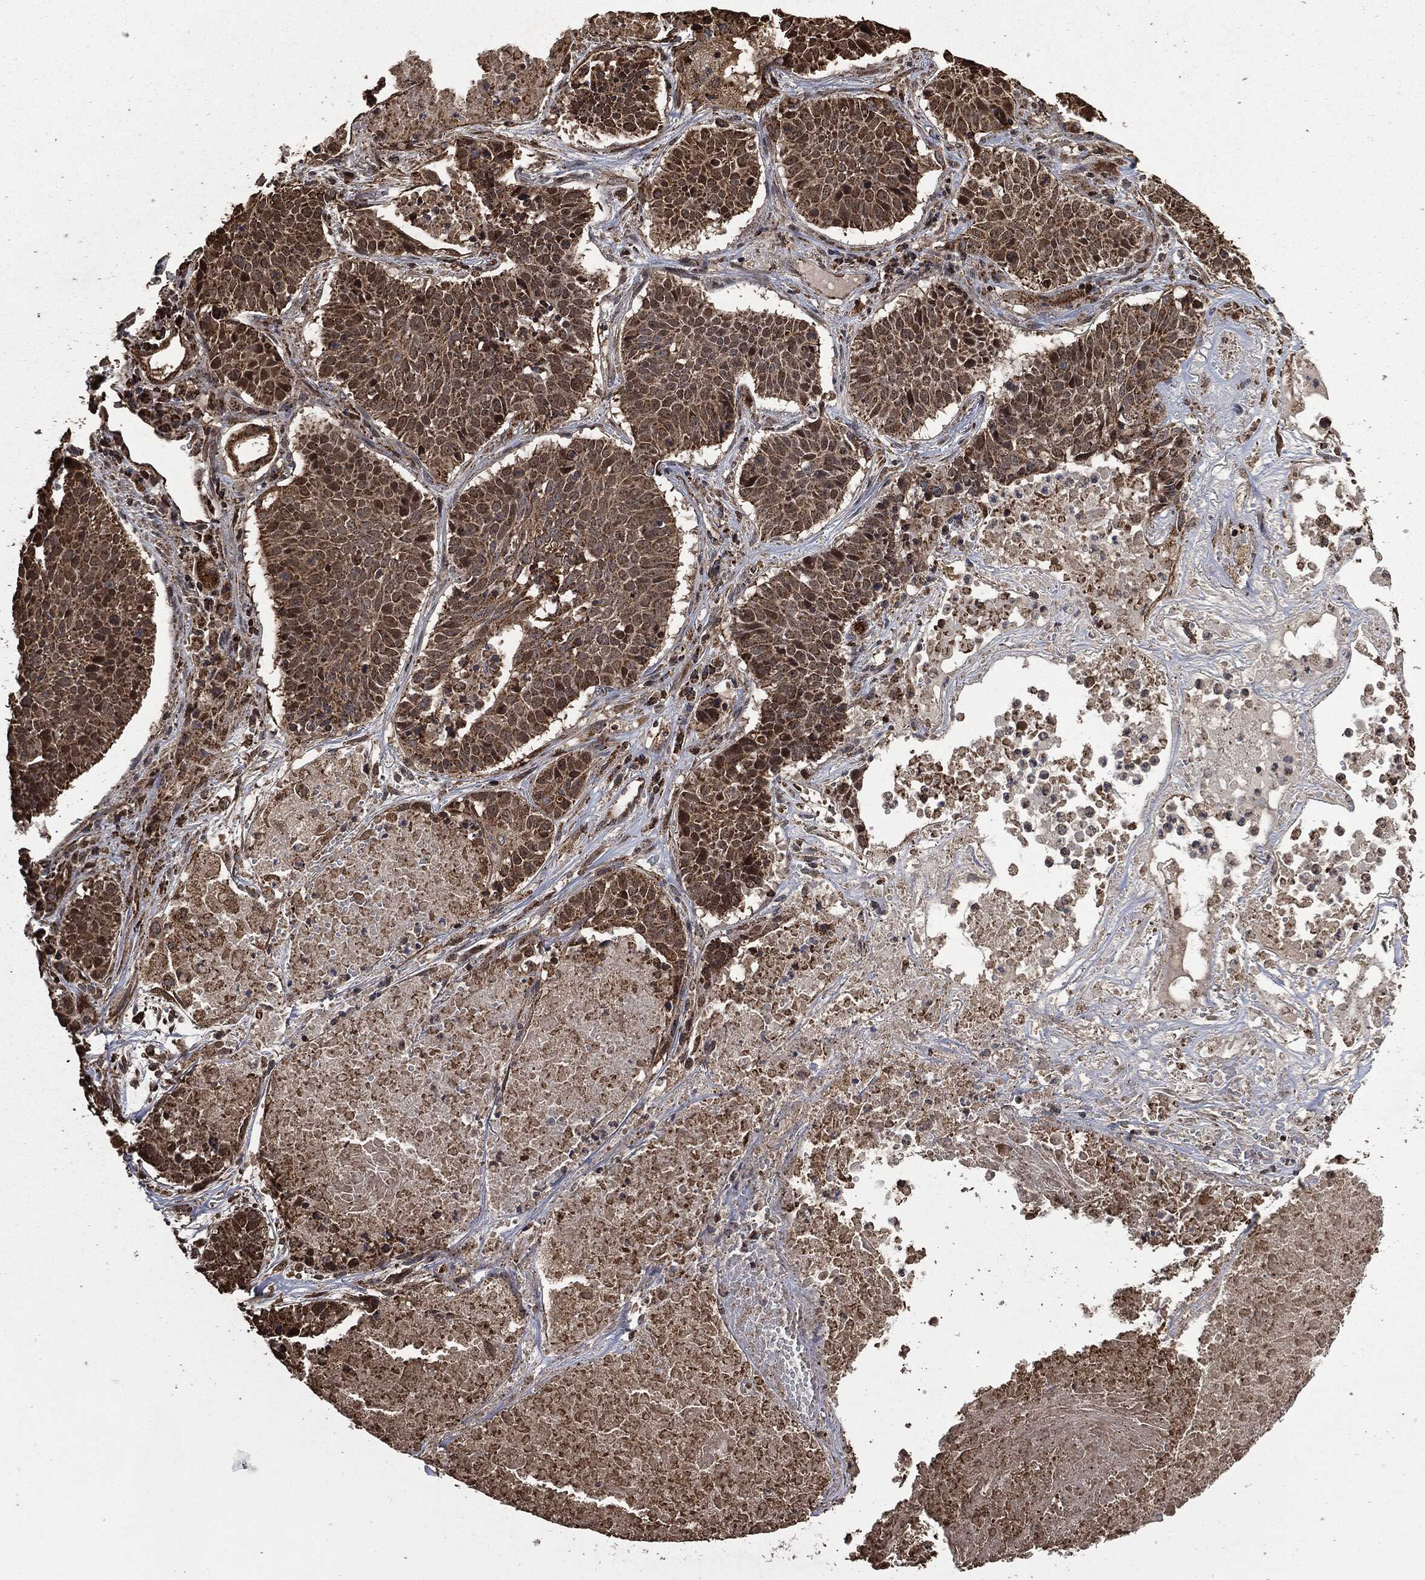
{"staining": {"intensity": "moderate", "quantity": ">75%", "location": "cytoplasmic/membranous"}, "tissue": "lung cancer", "cell_type": "Tumor cells", "image_type": "cancer", "snomed": [{"axis": "morphology", "description": "Squamous cell carcinoma, NOS"}, {"axis": "topography", "description": "Lung"}], "caption": "Lung cancer (squamous cell carcinoma) tissue shows moderate cytoplasmic/membranous expression in approximately >75% of tumor cells, visualized by immunohistochemistry.", "gene": "LIG3", "patient": {"sex": "male", "age": 64}}